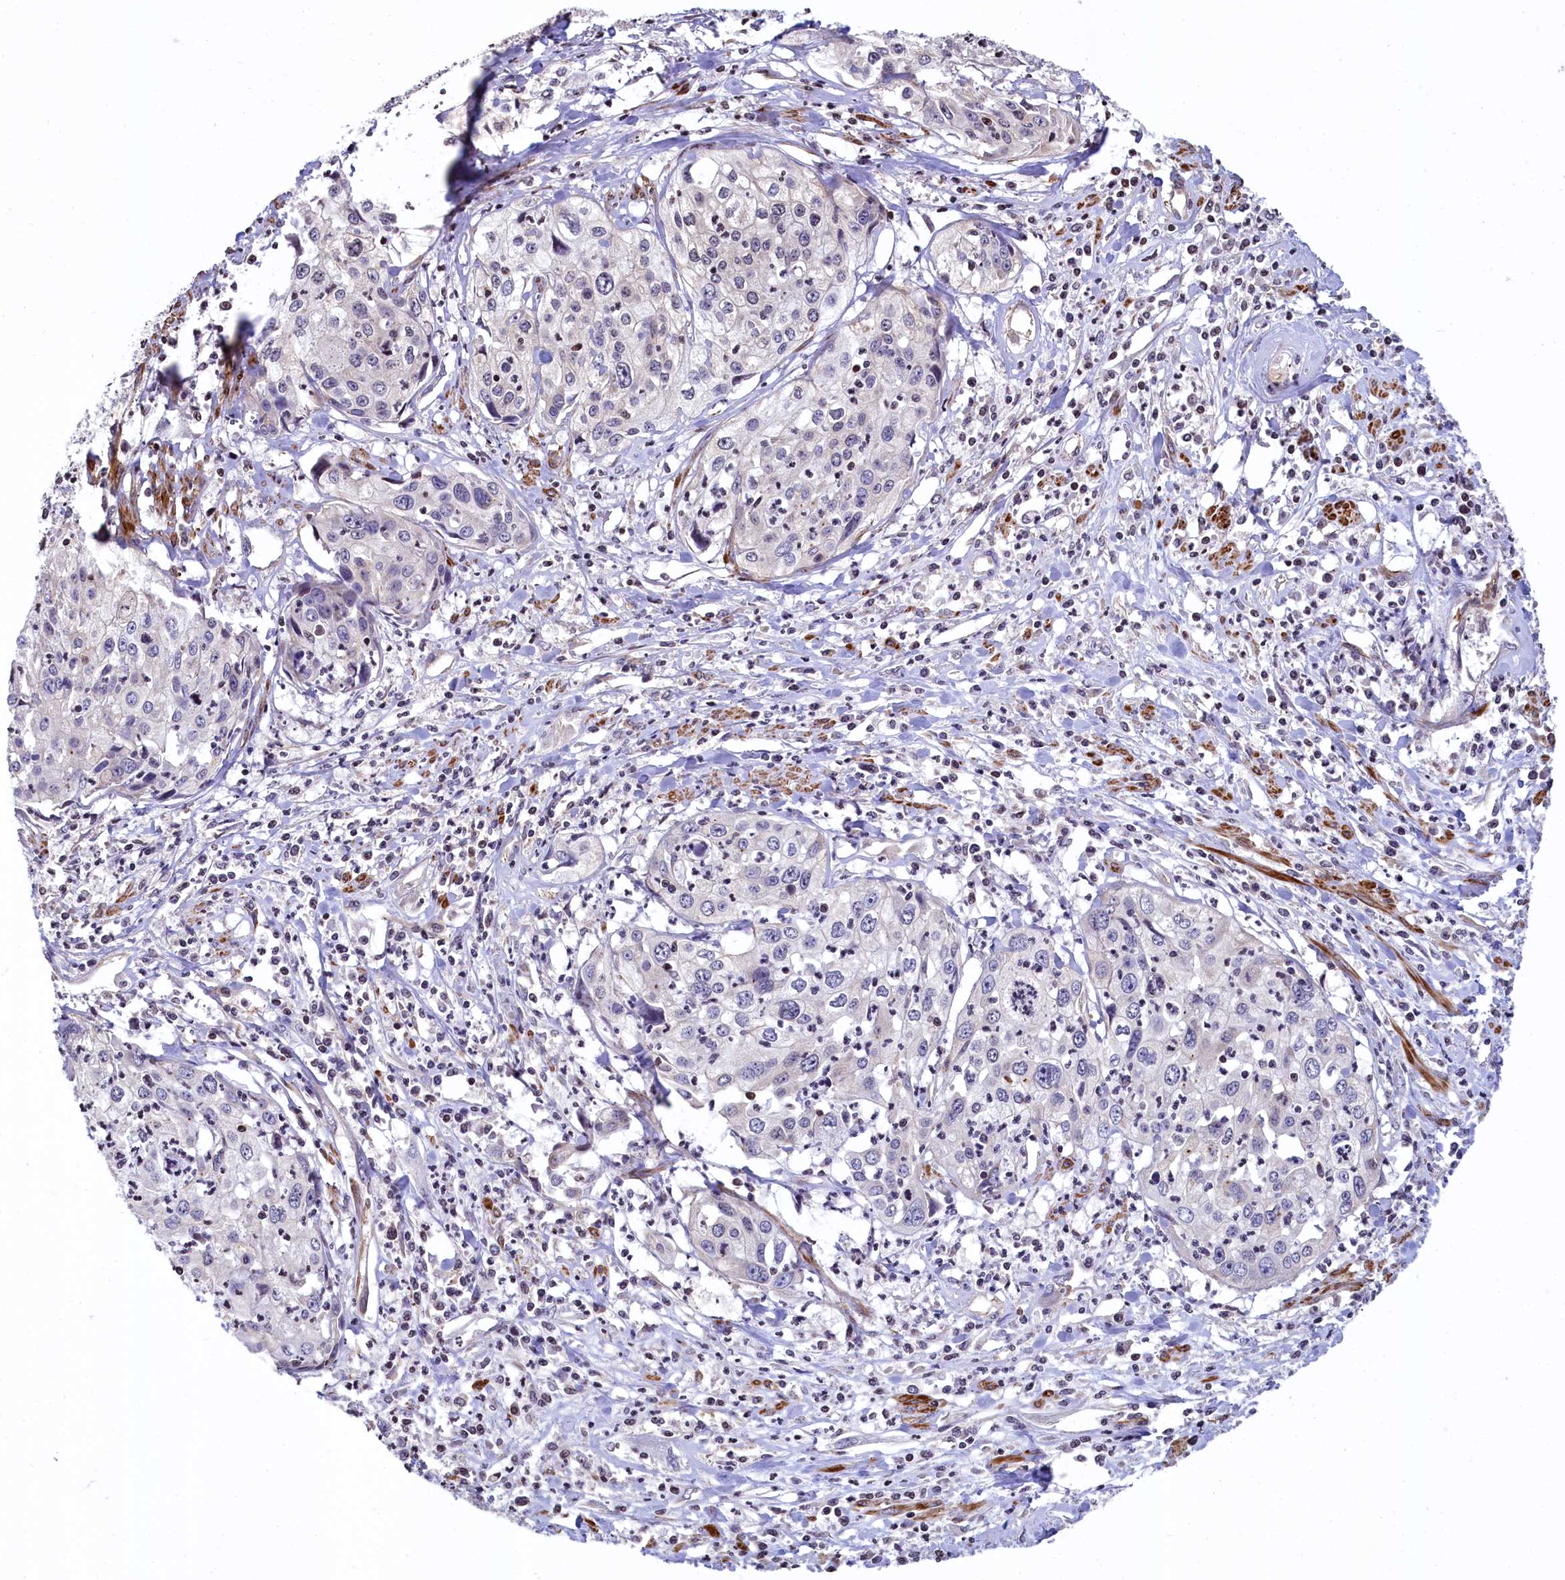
{"staining": {"intensity": "negative", "quantity": "none", "location": "none"}, "tissue": "cervical cancer", "cell_type": "Tumor cells", "image_type": "cancer", "snomed": [{"axis": "morphology", "description": "Squamous cell carcinoma, NOS"}, {"axis": "topography", "description": "Cervix"}], "caption": "An image of human cervical cancer is negative for staining in tumor cells. (DAB IHC, high magnification).", "gene": "ZNF2", "patient": {"sex": "female", "age": 31}}